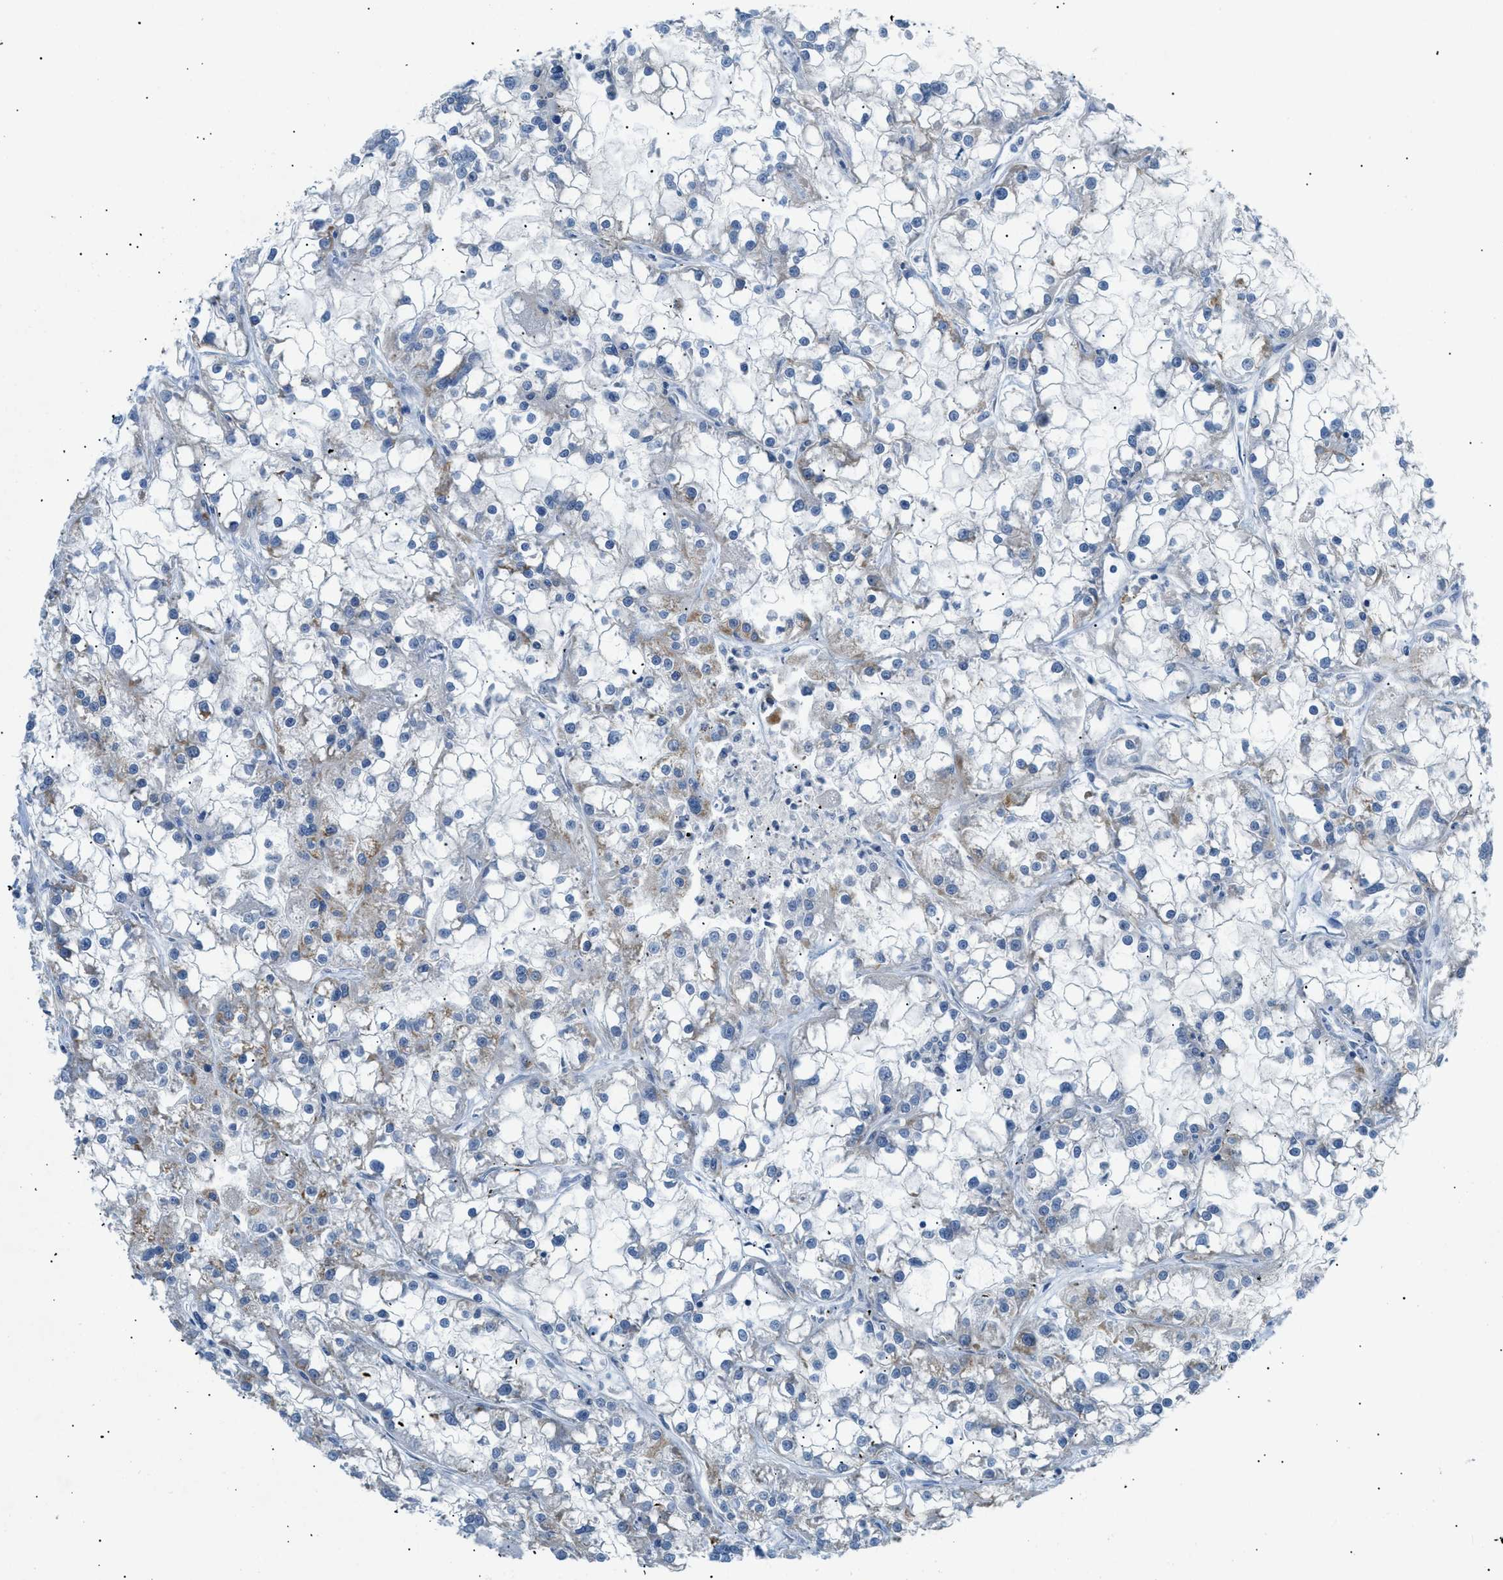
{"staining": {"intensity": "weak", "quantity": "<25%", "location": "cytoplasmic/membranous"}, "tissue": "renal cancer", "cell_type": "Tumor cells", "image_type": "cancer", "snomed": [{"axis": "morphology", "description": "Adenocarcinoma, NOS"}, {"axis": "topography", "description": "Kidney"}], "caption": "Renal adenocarcinoma was stained to show a protein in brown. There is no significant staining in tumor cells. The staining was performed using DAB to visualize the protein expression in brown, while the nuclei were stained in blue with hematoxylin (Magnification: 20x).", "gene": "ILDR1", "patient": {"sex": "female", "age": 52}}